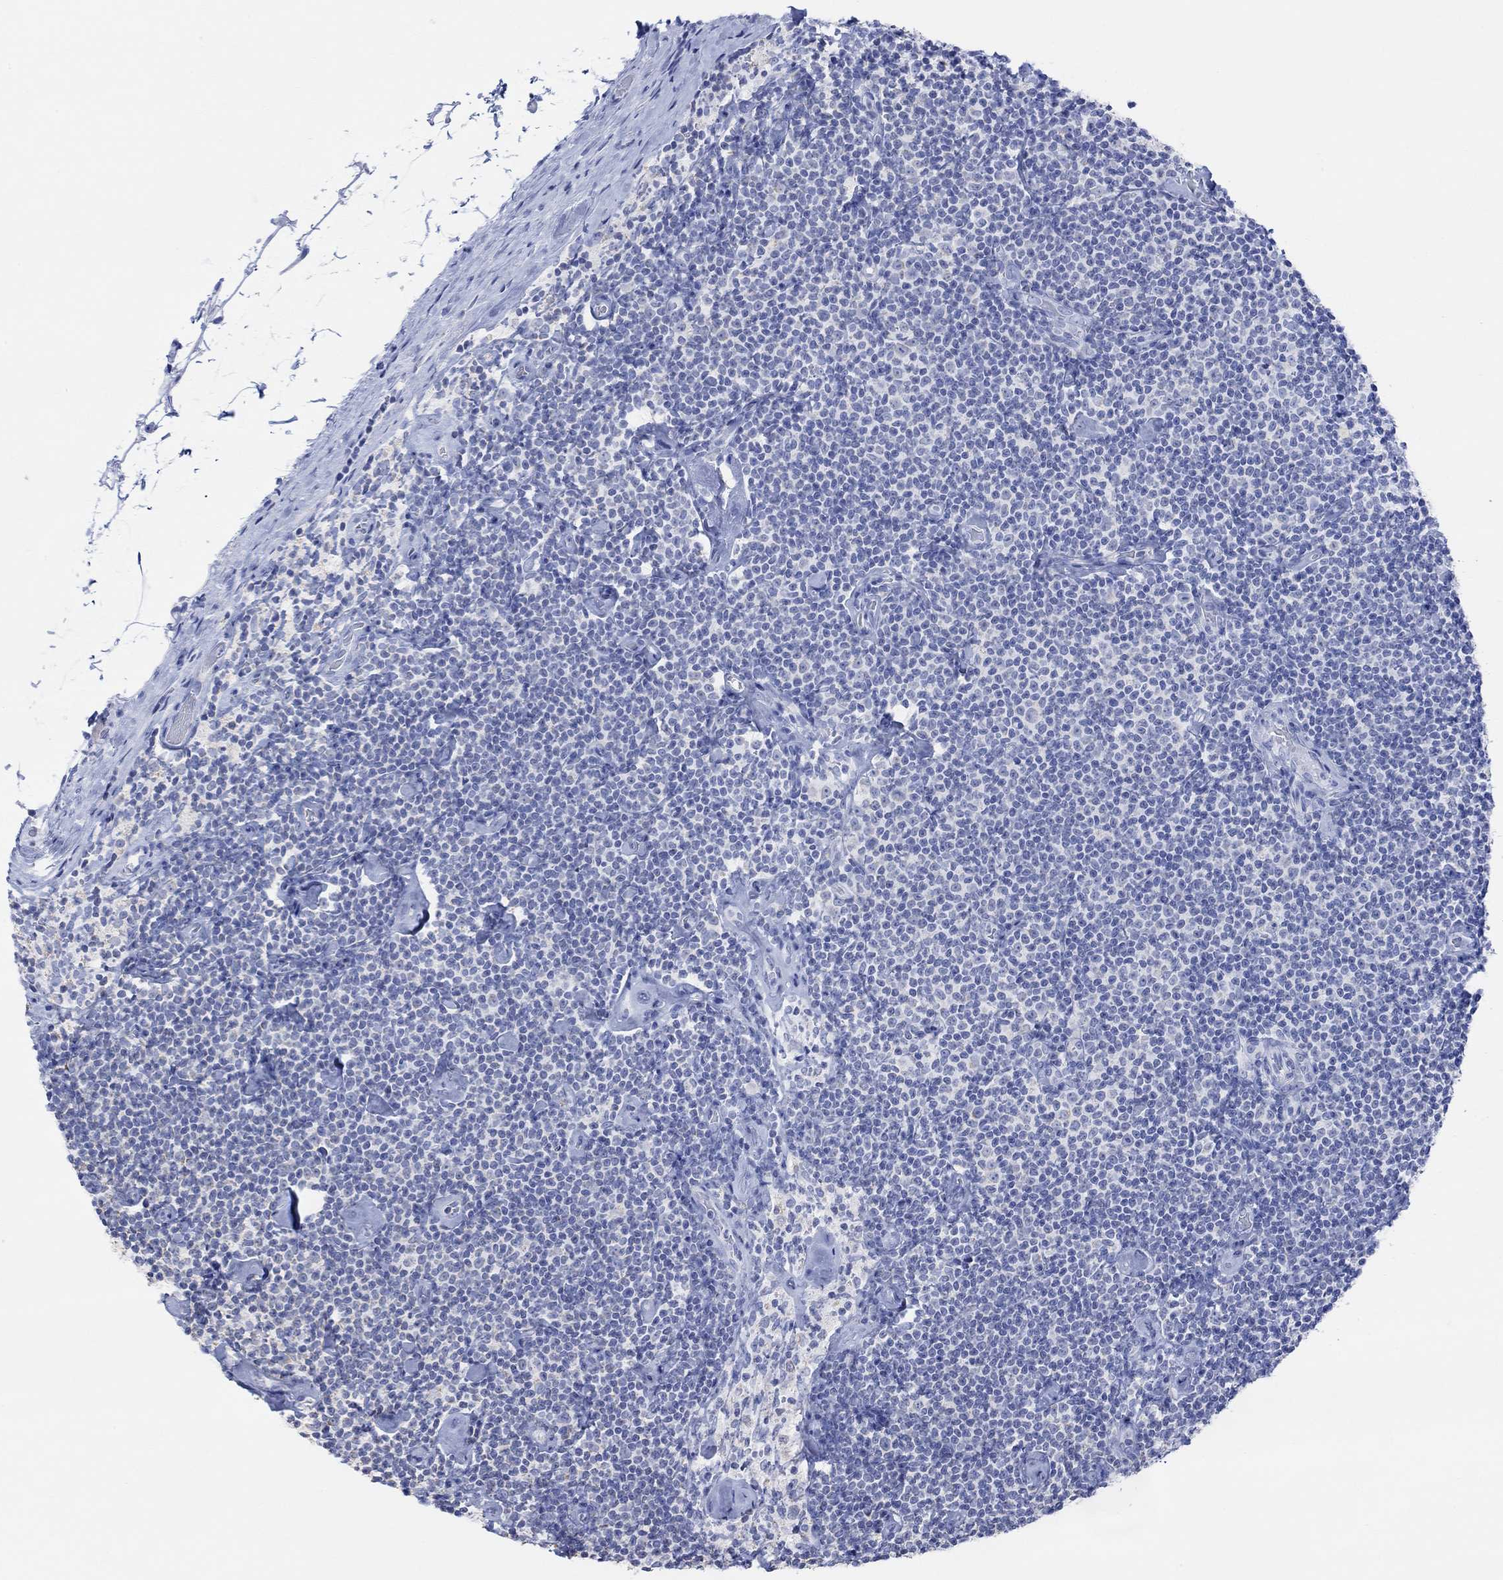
{"staining": {"intensity": "negative", "quantity": "none", "location": "none"}, "tissue": "lymphoma", "cell_type": "Tumor cells", "image_type": "cancer", "snomed": [{"axis": "morphology", "description": "Malignant lymphoma, non-Hodgkin's type, Low grade"}, {"axis": "topography", "description": "Lymph node"}], "caption": "Immunohistochemistry image of neoplastic tissue: lymphoma stained with DAB (3,3'-diaminobenzidine) exhibits no significant protein positivity in tumor cells.", "gene": "SYT12", "patient": {"sex": "male", "age": 81}}